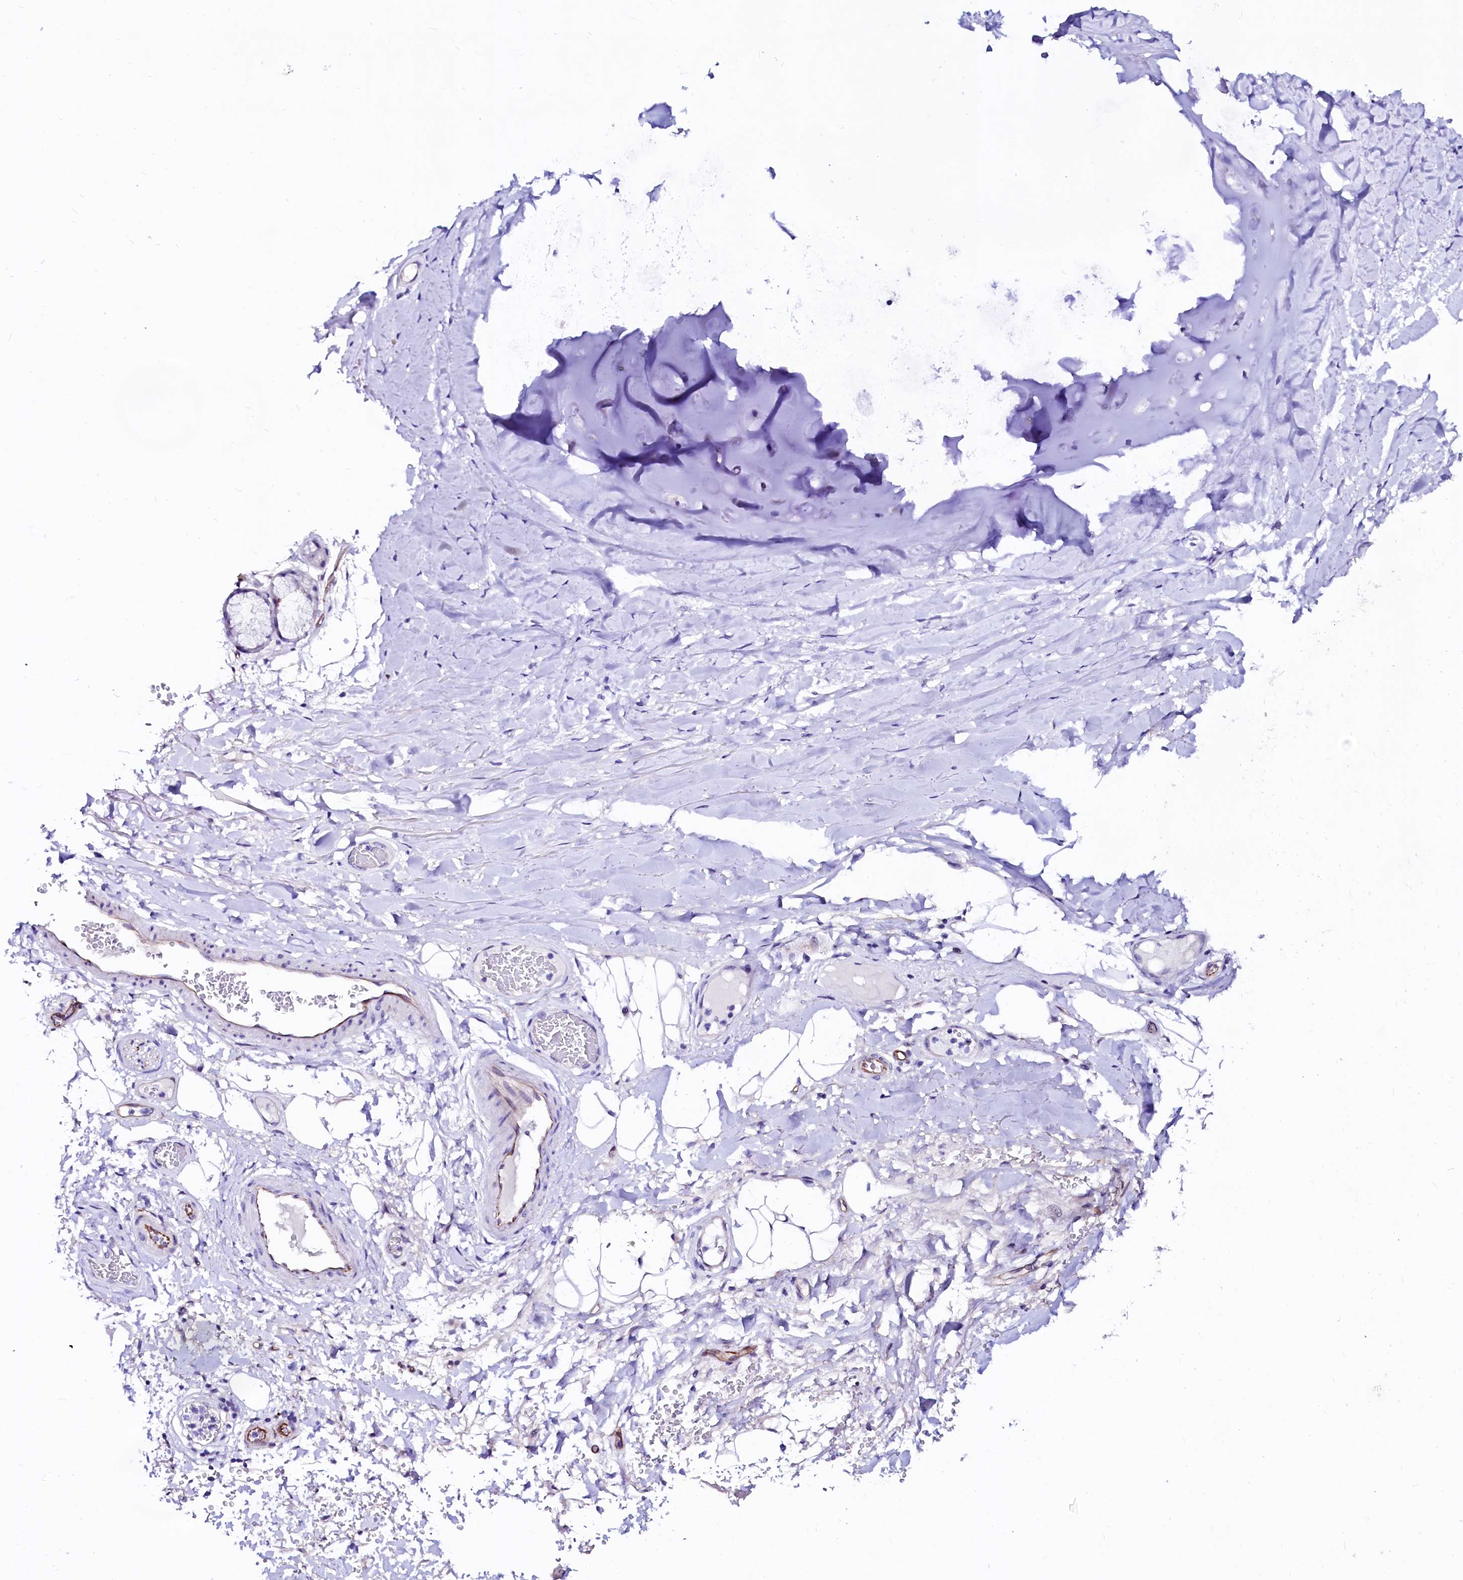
{"staining": {"intensity": "negative", "quantity": "none", "location": "none"}, "tissue": "adipose tissue", "cell_type": "Adipocytes", "image_type": "normal", "snomed": [{"axis": "morphology", "description": "Normal tissue, NOS"}, {"axis": "topography", "description": "Cartilage tissue"}], "caption": "This is an IHC micrograph of unremarkable human adipose tissue. There is no positivity in adipocytes.", "gene": "SFR1", "patient": {"sex": "female", "age": 63}}